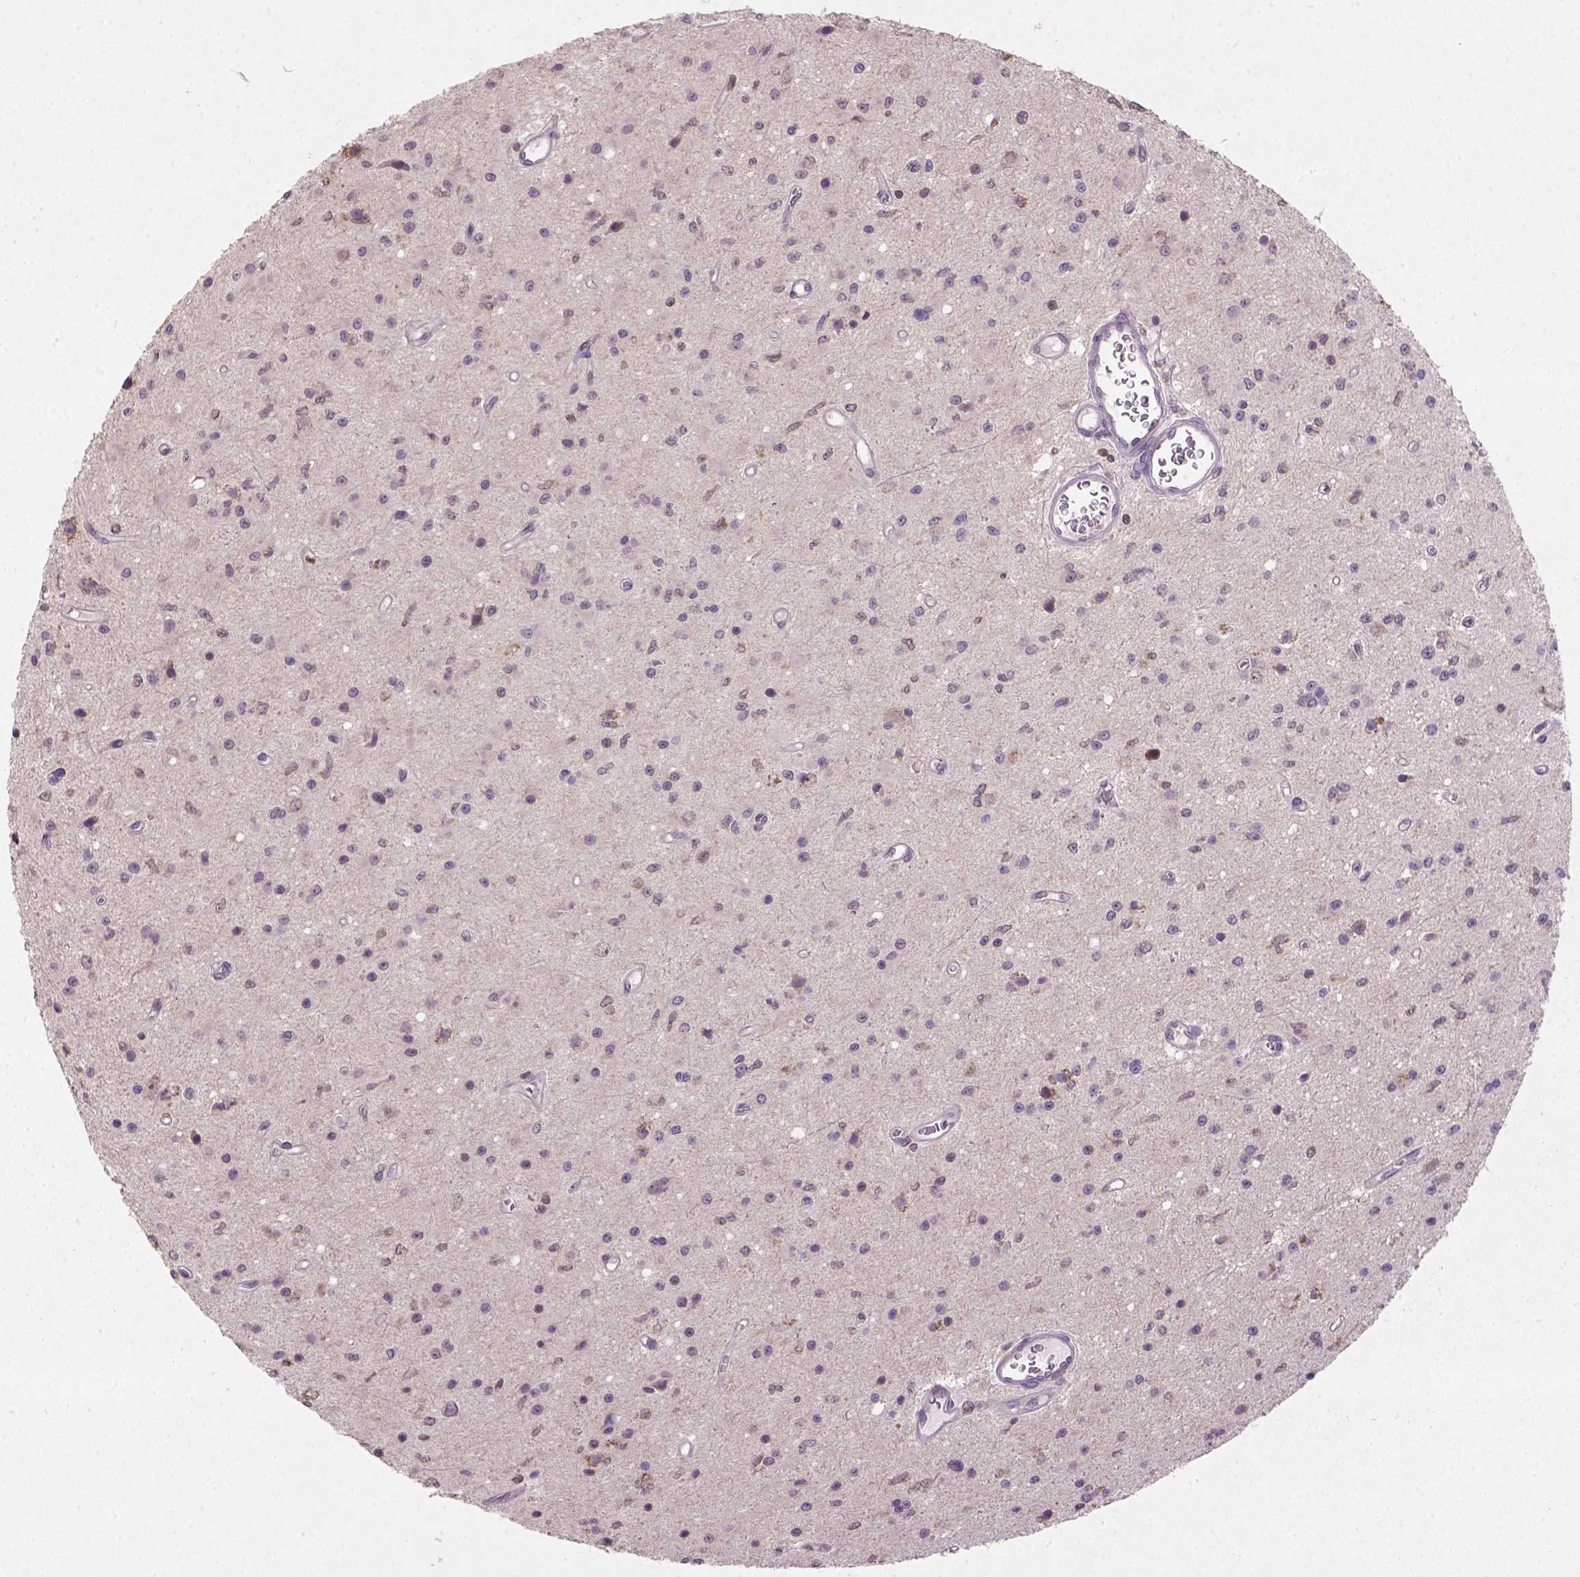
{"staining": {"intensity": "negative", "quantity": "none", "location": "none"}, "tissue": "glioma", "cell_type": "Tumor cells", "image_type": "cancer", "snomed": [{"axis": "morphology", "description": "Glioma, malignant, Low grade"}, {"axis": "topography", "description": "Brain"}], "caption": "Low-grade glioma (malignant) stained for a protein using IHC reveals no positivity tumor cells.", "gene": "NUDT3", "patient": {"sex": "female", "age": 45}}